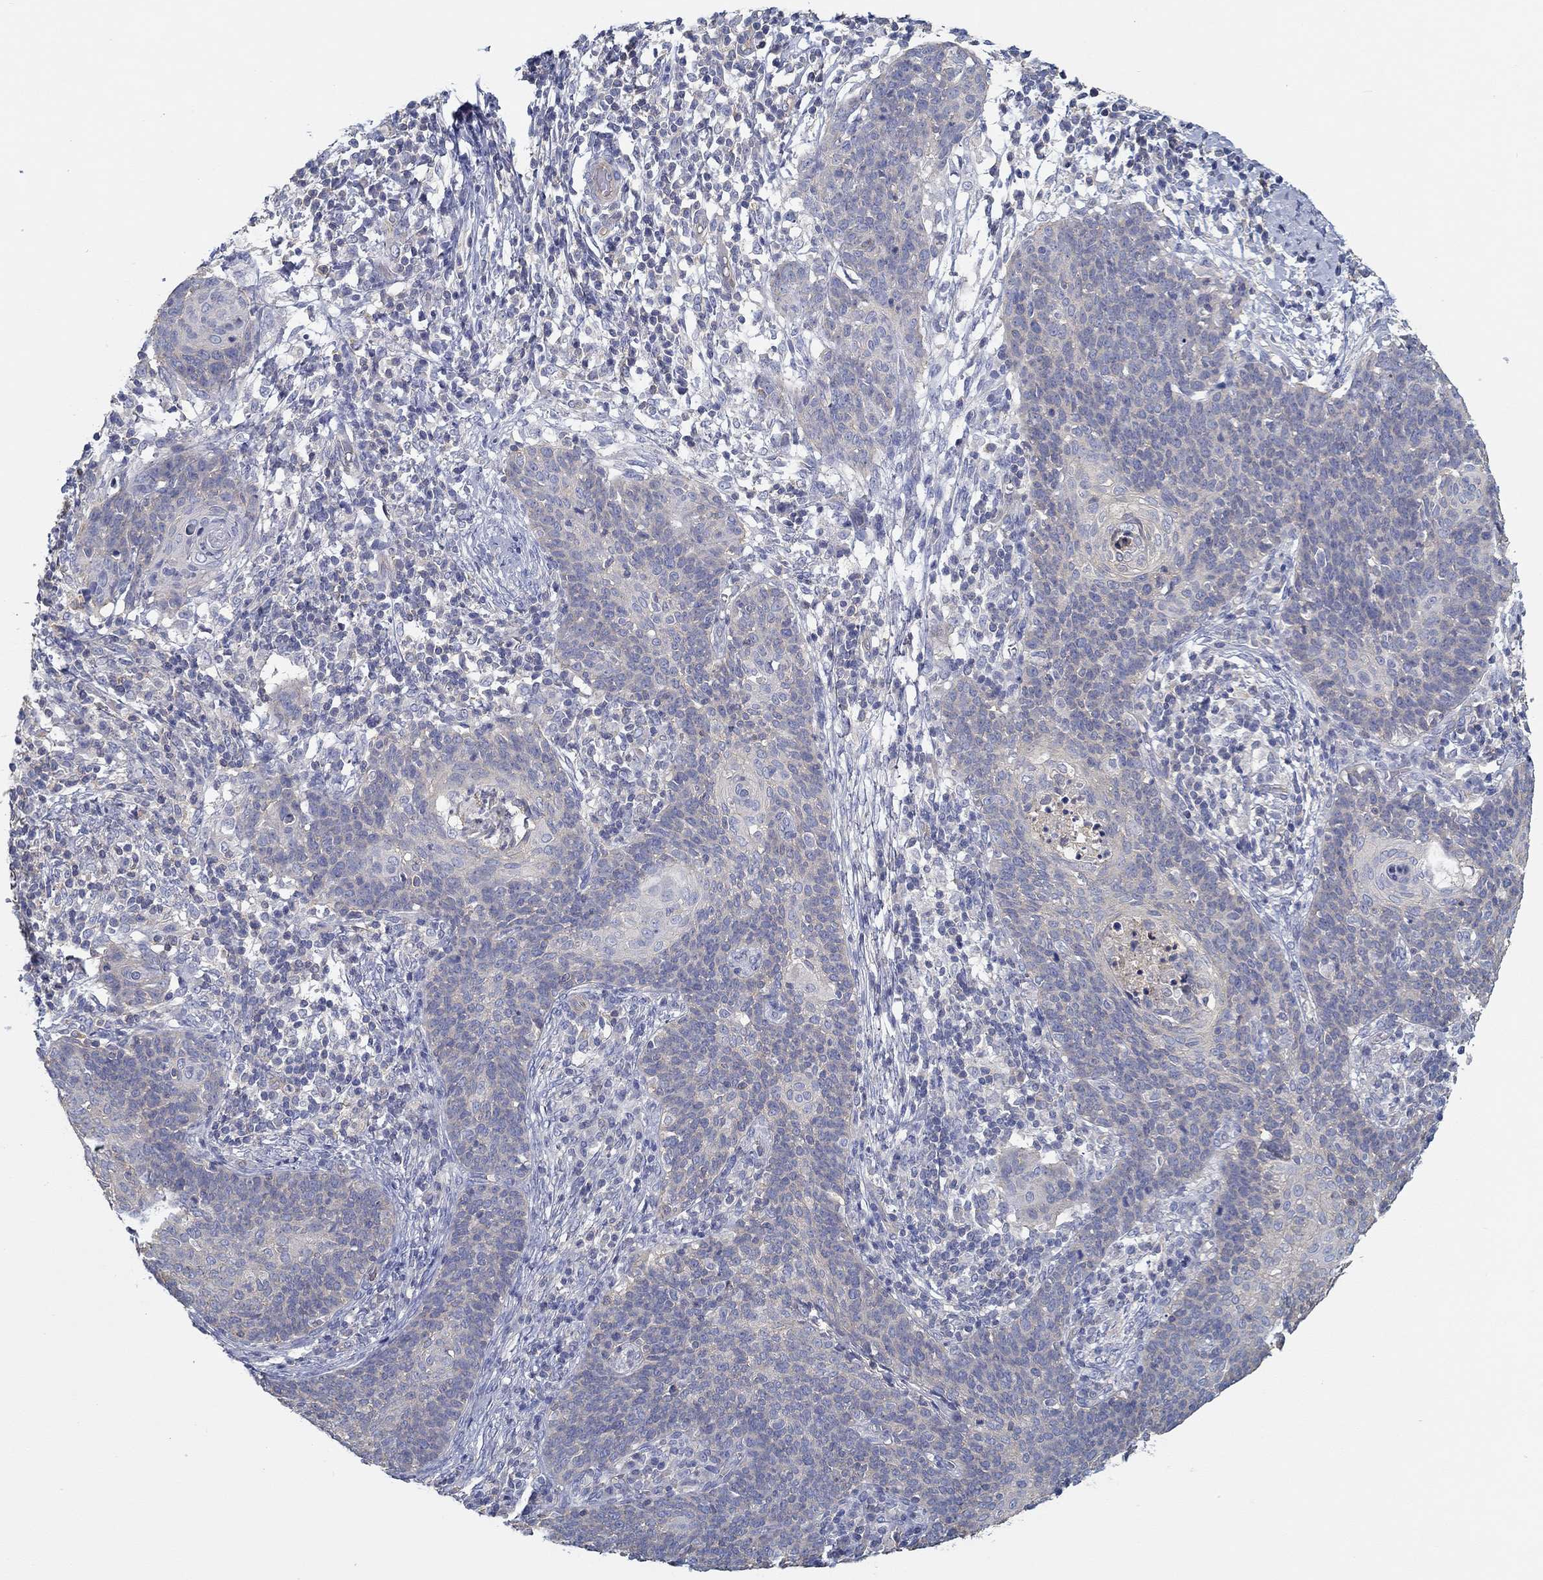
{"staining": {"intensity": "negative", "quantity": "none", "location": "none"}, "tissue": "cervical cancer", "cell_type": "Tumor cells", "image_type": "cancer", "snomed": [{"axis": "morphology", "description": "Squamous cell carcinoma, NOS"}, {"axis": "topography", "description": "Cervix"}], "caption": "Tumor cells are negative for protein expression in human cervical cancer (squamous cell carcinoma). Nuclei are stained in blue.", "gene": "BBOF1", "patient": {"sex": "female", "age": 39}}